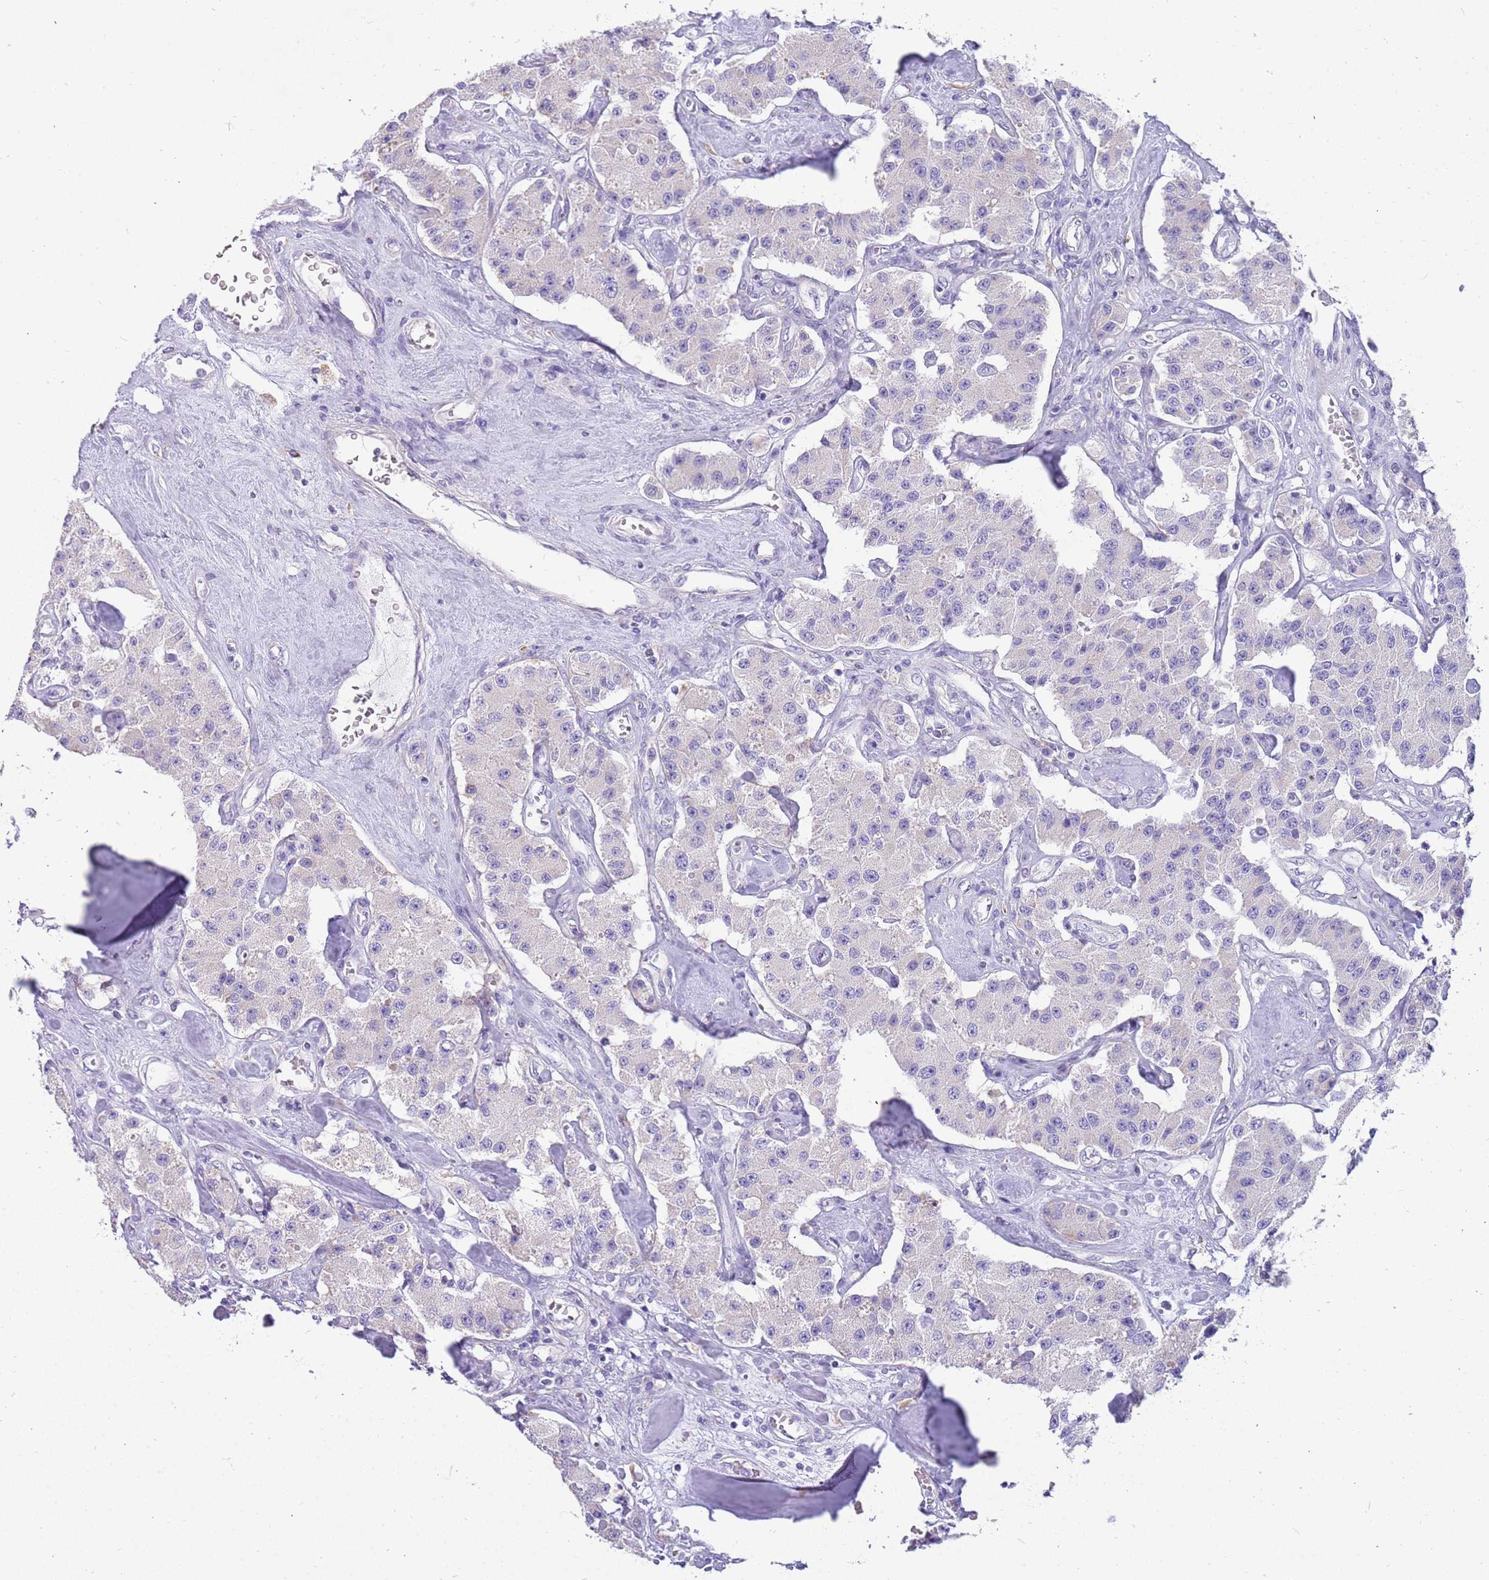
{"staining": {"intensity": "negative", "quantity": "none", "location": "none"}, "tissue": "carcinoid", "cell_type": "Tumor cells", "image_type": "cancer", "snomed": [{"axis": "morphology", "description": "Carcinoid, malignant, NOS"}, {"axis": "topography", "description": "Pancreas"}], "caption": "Immunohistochemistry (IHC) image of carcinoid (malignant) stained for a protein (brown), which reveals no expression in tumor cells.", "gene": "RHCG", "patient": {"sex": "male", "age": 41}}